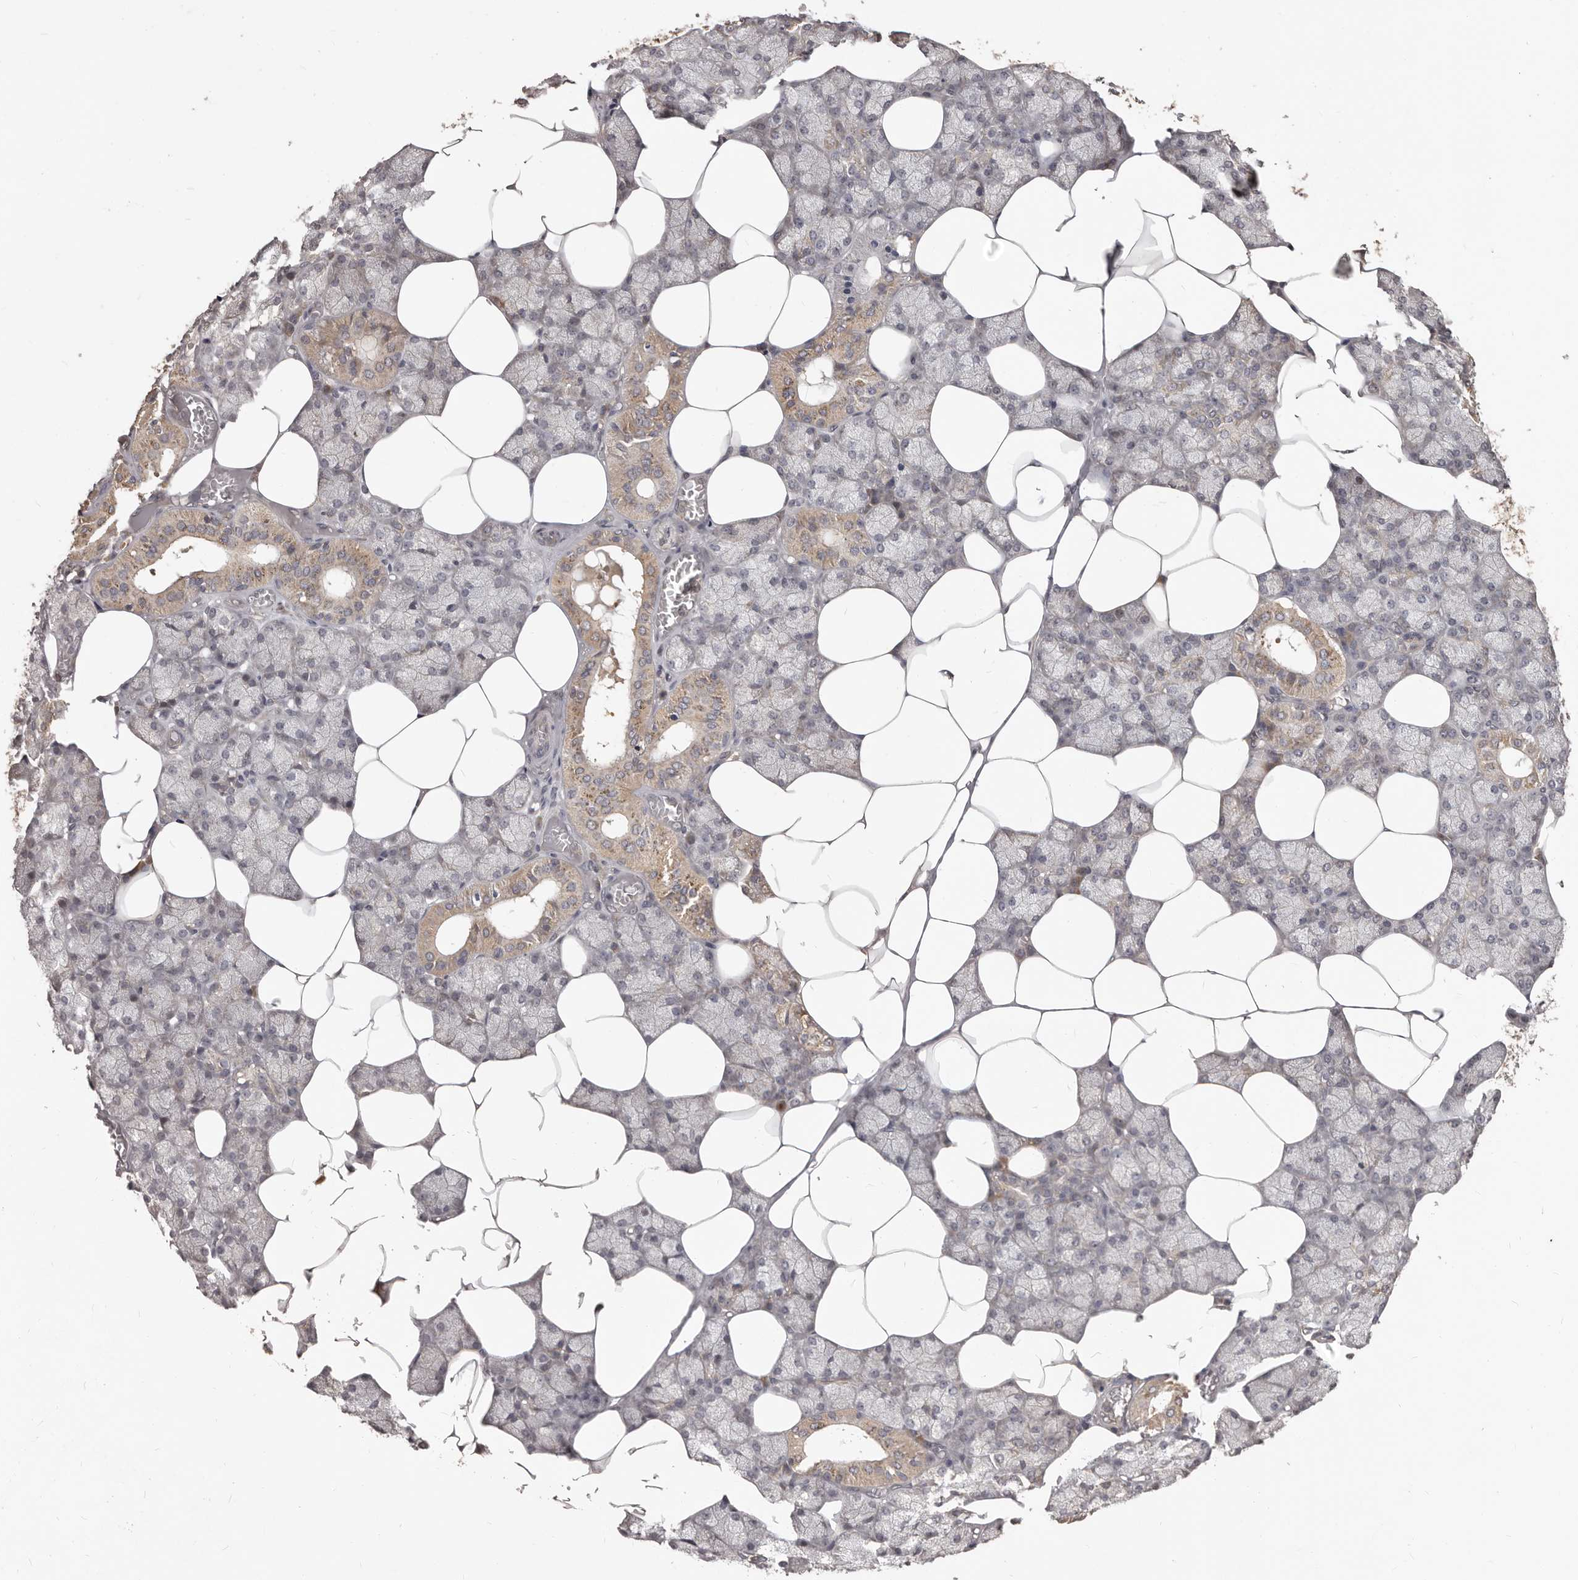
{"staining": {"intensity": "moderate", "quantity": "25%-75%", "location": "cytoplasmic/membranous"}, "tissue": "salivary gland", "cell_type": "Glandular cells", "image_type": "normal", "snomed": [{"axis": "morphology", "description": "Normal tissue, NOS"}, {"axis": "topography", "description": "Salivary gland"}], "caption": "Immunohistochemistry (IHC) of benign salivary gland exhibits medium levels of moderate cytoplasmic/membranous staining in approximately 25%-75% of glandular cells.", "gene": "MTO1", "patient": {"sex": "male", "age": 62}}